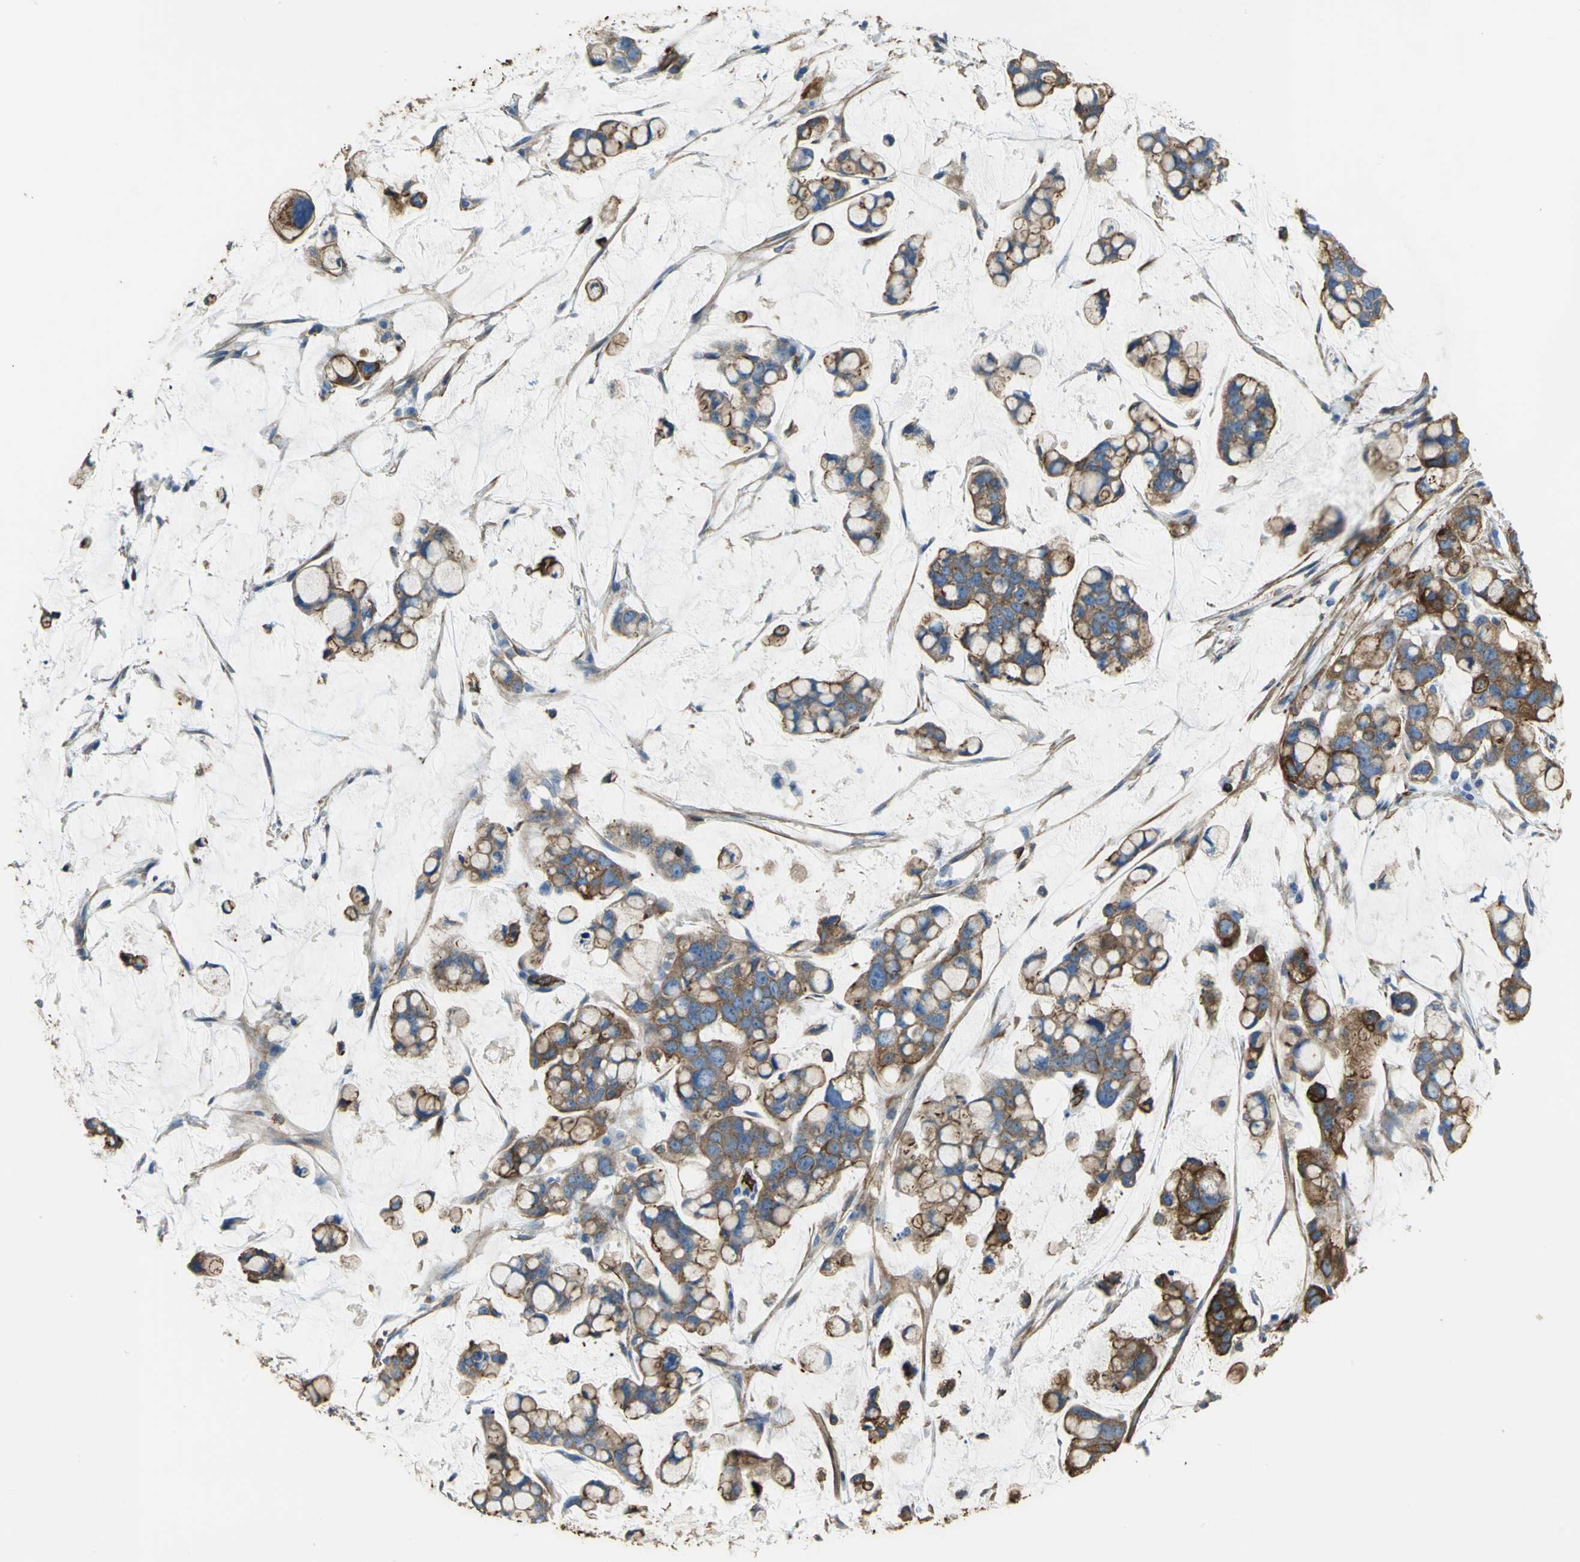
{"staining": {"intensity": "moderate", "quantity": ">75%", "location": "cytoplasmic/membranous"}, "tissue": "stomach cancer", "cell_type": "Tumor cells", "image_type": "cancer", "snomed": [{"axis": "morphology", "description": "Adenocarcinoma, NOS"}, {"axis": "topography", "description": "Stomach, lower"}], "caption": "About >75% of tumor cells in adenocarcinoma (stomach) display moderate cytoplasmic/membranous protein expression as visualized by brown immunohistochemical staining.", "gene": "FLNB", "patient": {"sex": "male", "age": 84}}